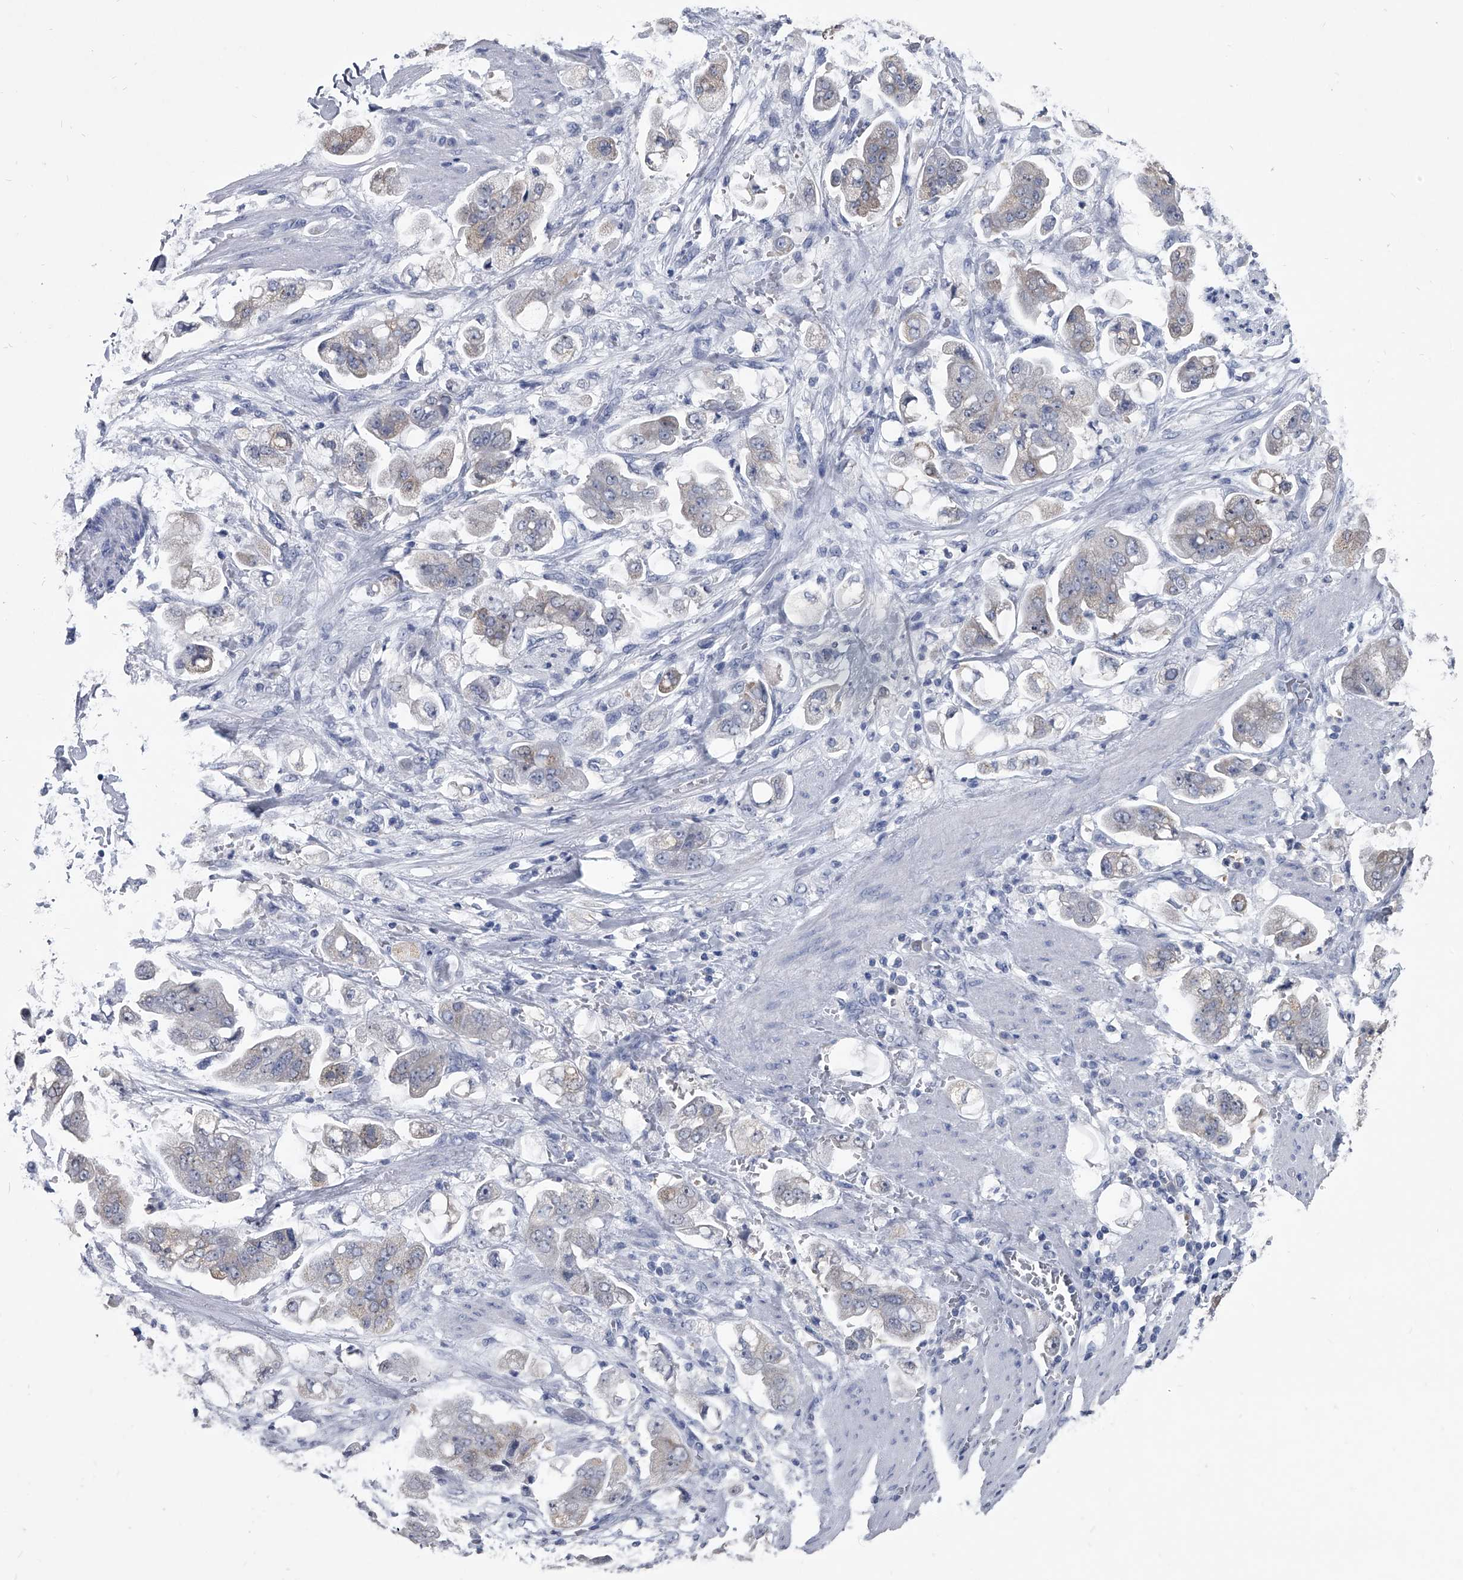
{"staining": {"intensity": "negative", "quantity": "none", "location": "none"}, "tissue": "stomach cancer", "cell_type": "Tumor cells", "image_type": "cancer", "snomed": [{"axis": "morphology", "description": "Adenocarcinoma, NOS"}, {"axis": "topography", "description": "Stomach"}], "caption": "The photomicrograph reveals no staining of tumor cells in stomach cancer. Brightfield microscopy of IHC stained with DAB (brown) and hematoxylin (blue), captured at high magnification.", "gene": "BCAS1", "patient": {"sex": "male", "age": 62}}